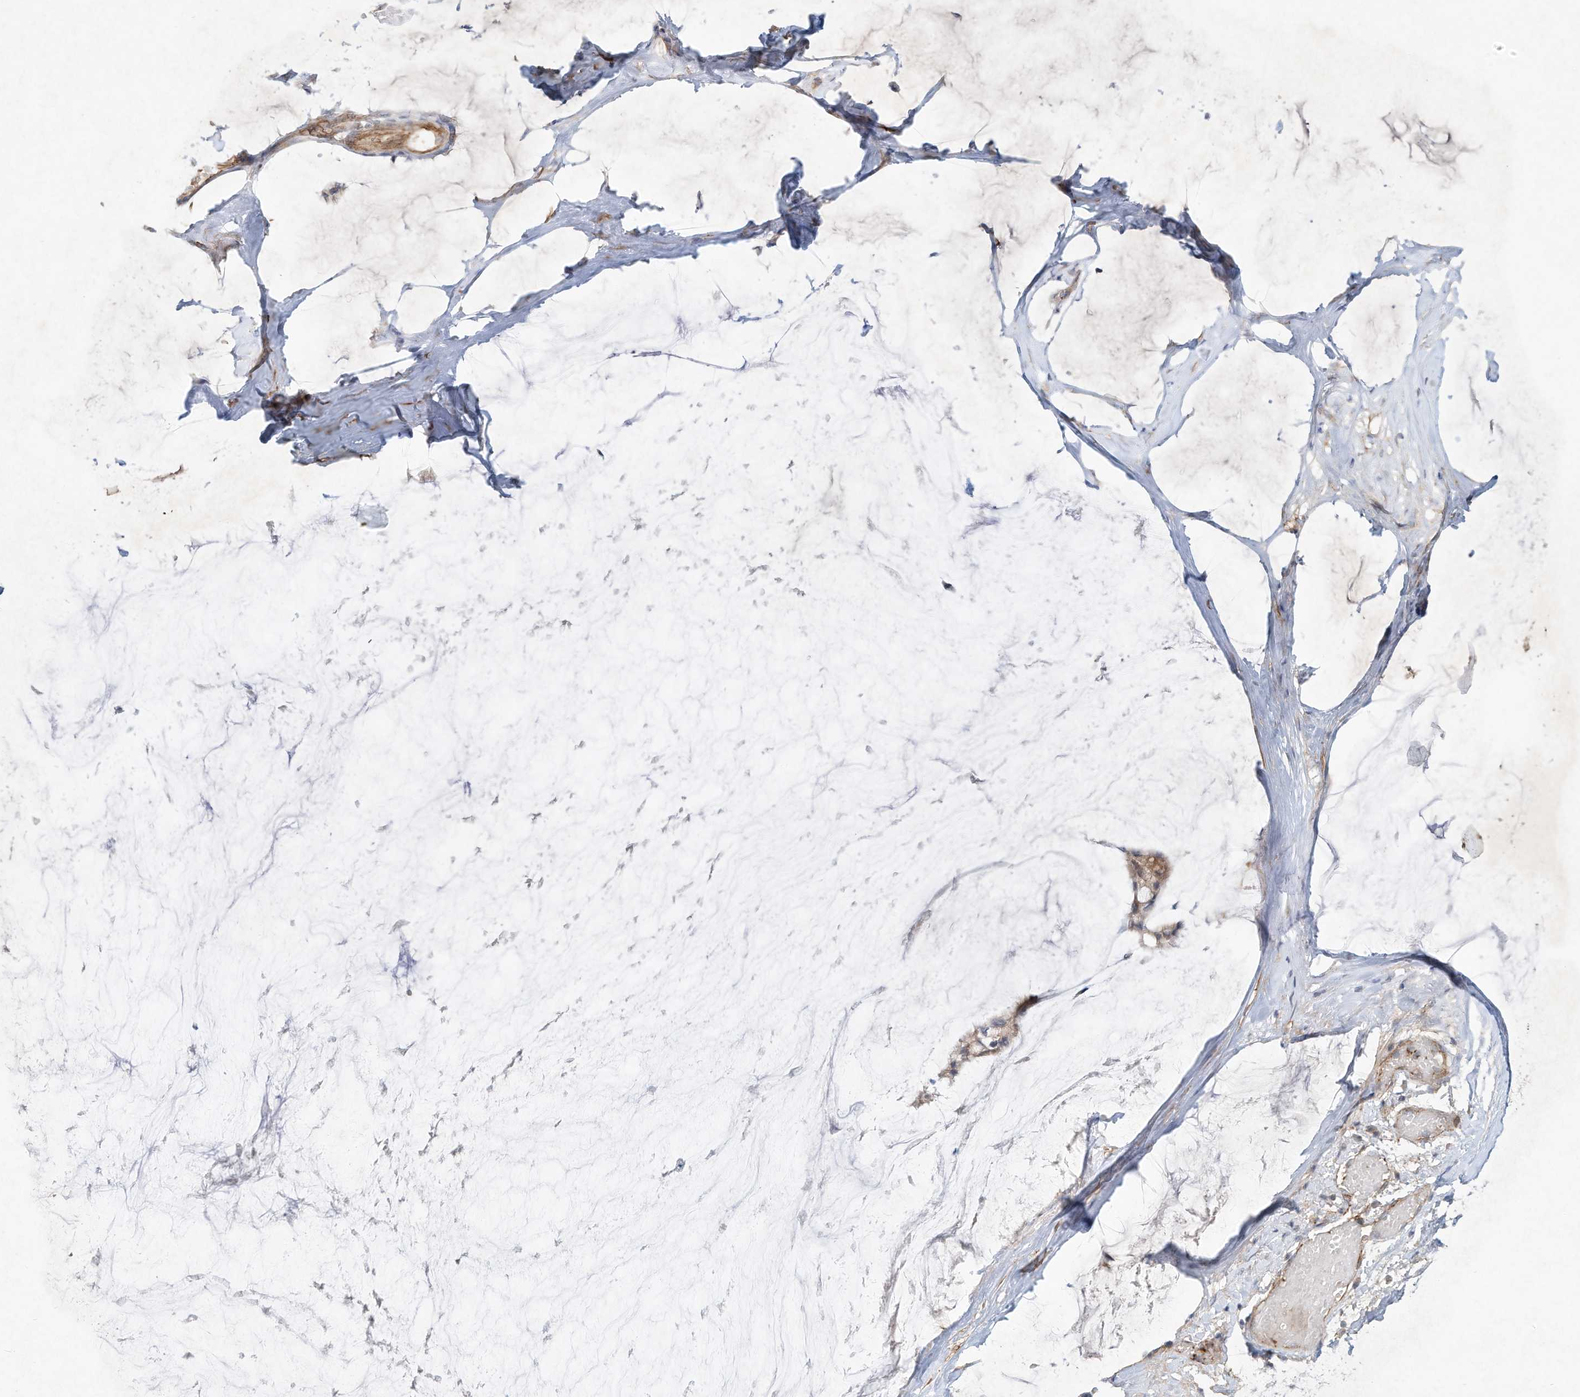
{"staining": {"intensity": "weak", "quantity": ">75%", "location": "cytoplasmic/membranous"}, "tissue": "ovarian cancer", "cell_type": "Tumor cells", "image_type": "cancer", "snomed": [{"axis": "morphology", "description": "Cystadenocarcinoma, mucinous, NOS"}, {"axis": "topography", "description": "Ovary"}], "caption": "The immunohistochemical stain highlights weak cytoplasmic/membranous staining in tumor cells of ovarian mucinous cystadenocarcinoma tissue. Ihc stains the protein in brown and the nuclei are stained blue.", "gene": "HTR5A", "patient": {"sex": "female", "age": 39}}